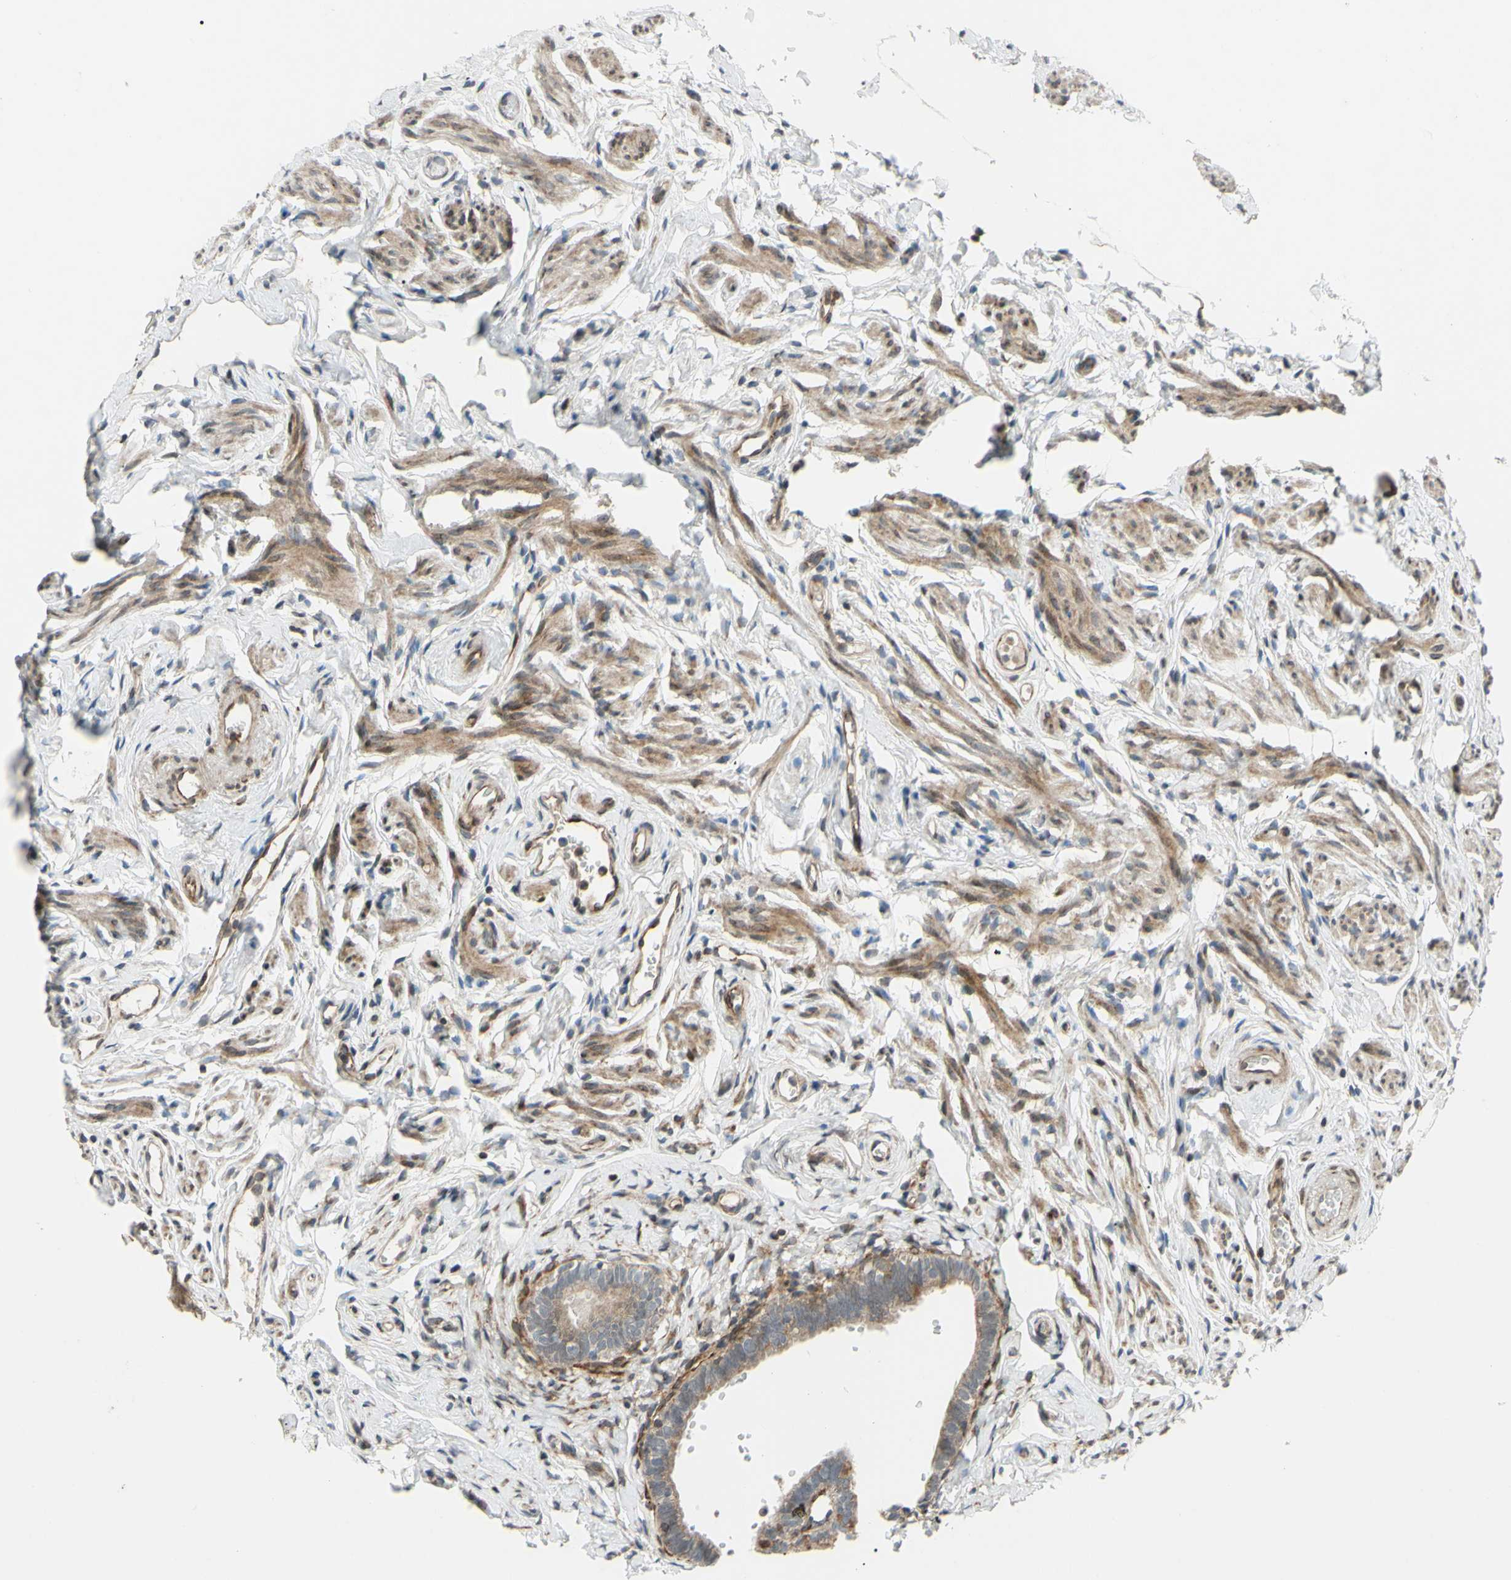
{"staining": {"intensity": "weak", "quantity": ">75%", "location": "cytoplasmic/membranous"}, "tissue": "fallopian tube", "cell_type": "Glandular cells", "image_type": "normal", "snomed": [{"axis": "morphology", "description": "Normal tissue, NOS"}, {"axis": "topography", "description": "Fallopian tube"}], "caption": "Glandular cells exhibit low levels of weak cytoplasmic/membranous positivity in about >75% of cells in benign fallopian tube. (brown staining indicates protein expression, while blue staining denotes nuclei).", "gene": "PRAF2", "patient": {"sex": "female", "age": 71}}